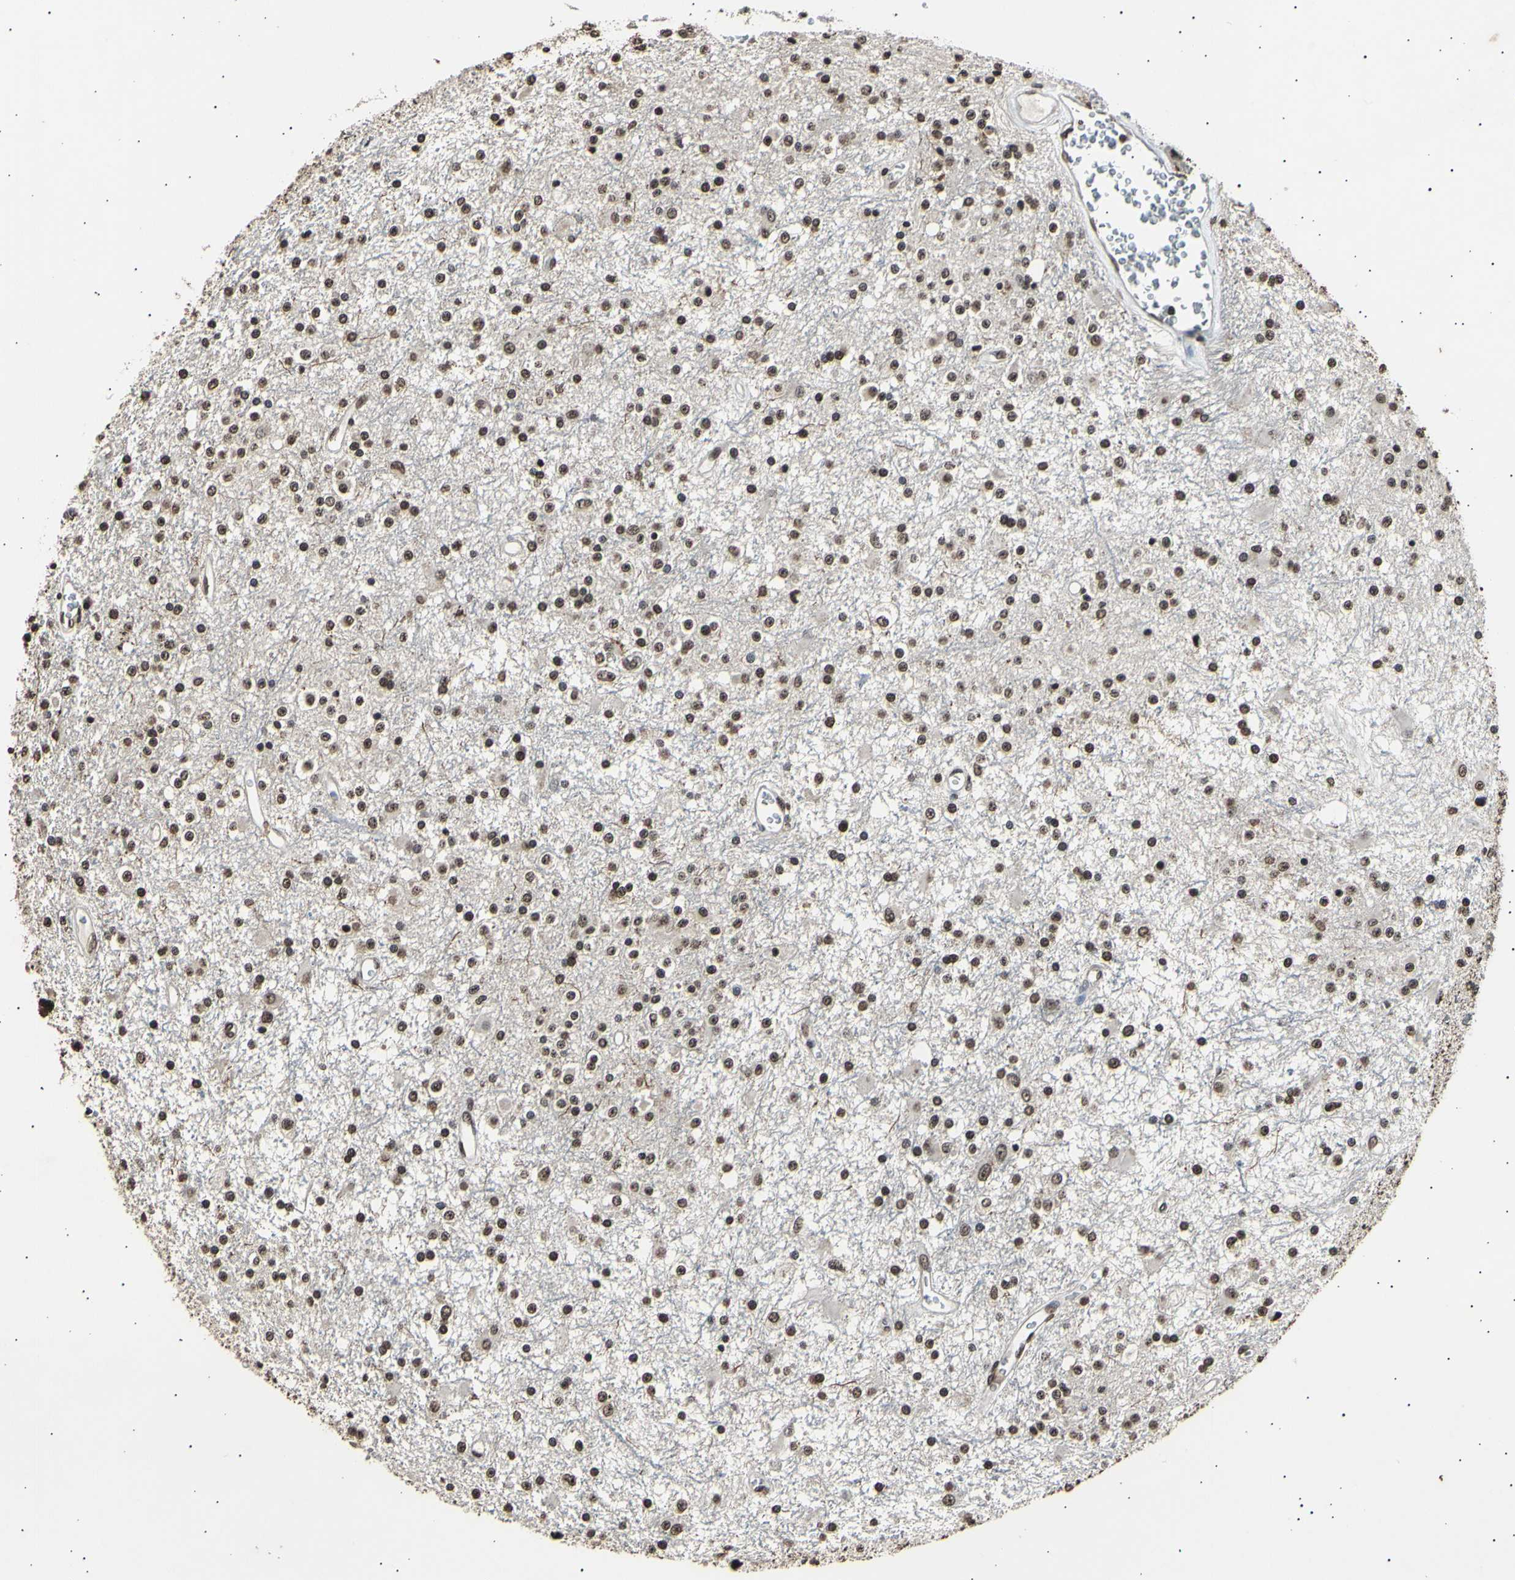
{"staining": {"intensity": "moderate", "quantity": ">75%", "location": "nuclear"}, "tissue": "glioma", "cell_type": "Tumor cells", "image_type": "cancer", "snomed": [{"axis": "morphology", "description": "Glioma, malignant, Low grade"}, {"axis": "topography", "description": "Brain"}], "caption": "Protein staining of low-grade glioma (malignant) tissue shows moderate nuclear positivity in approximately >75% of tumor cells.", "gene": "ANAPC7", "patient": {"sex": "male", "age": 58}}